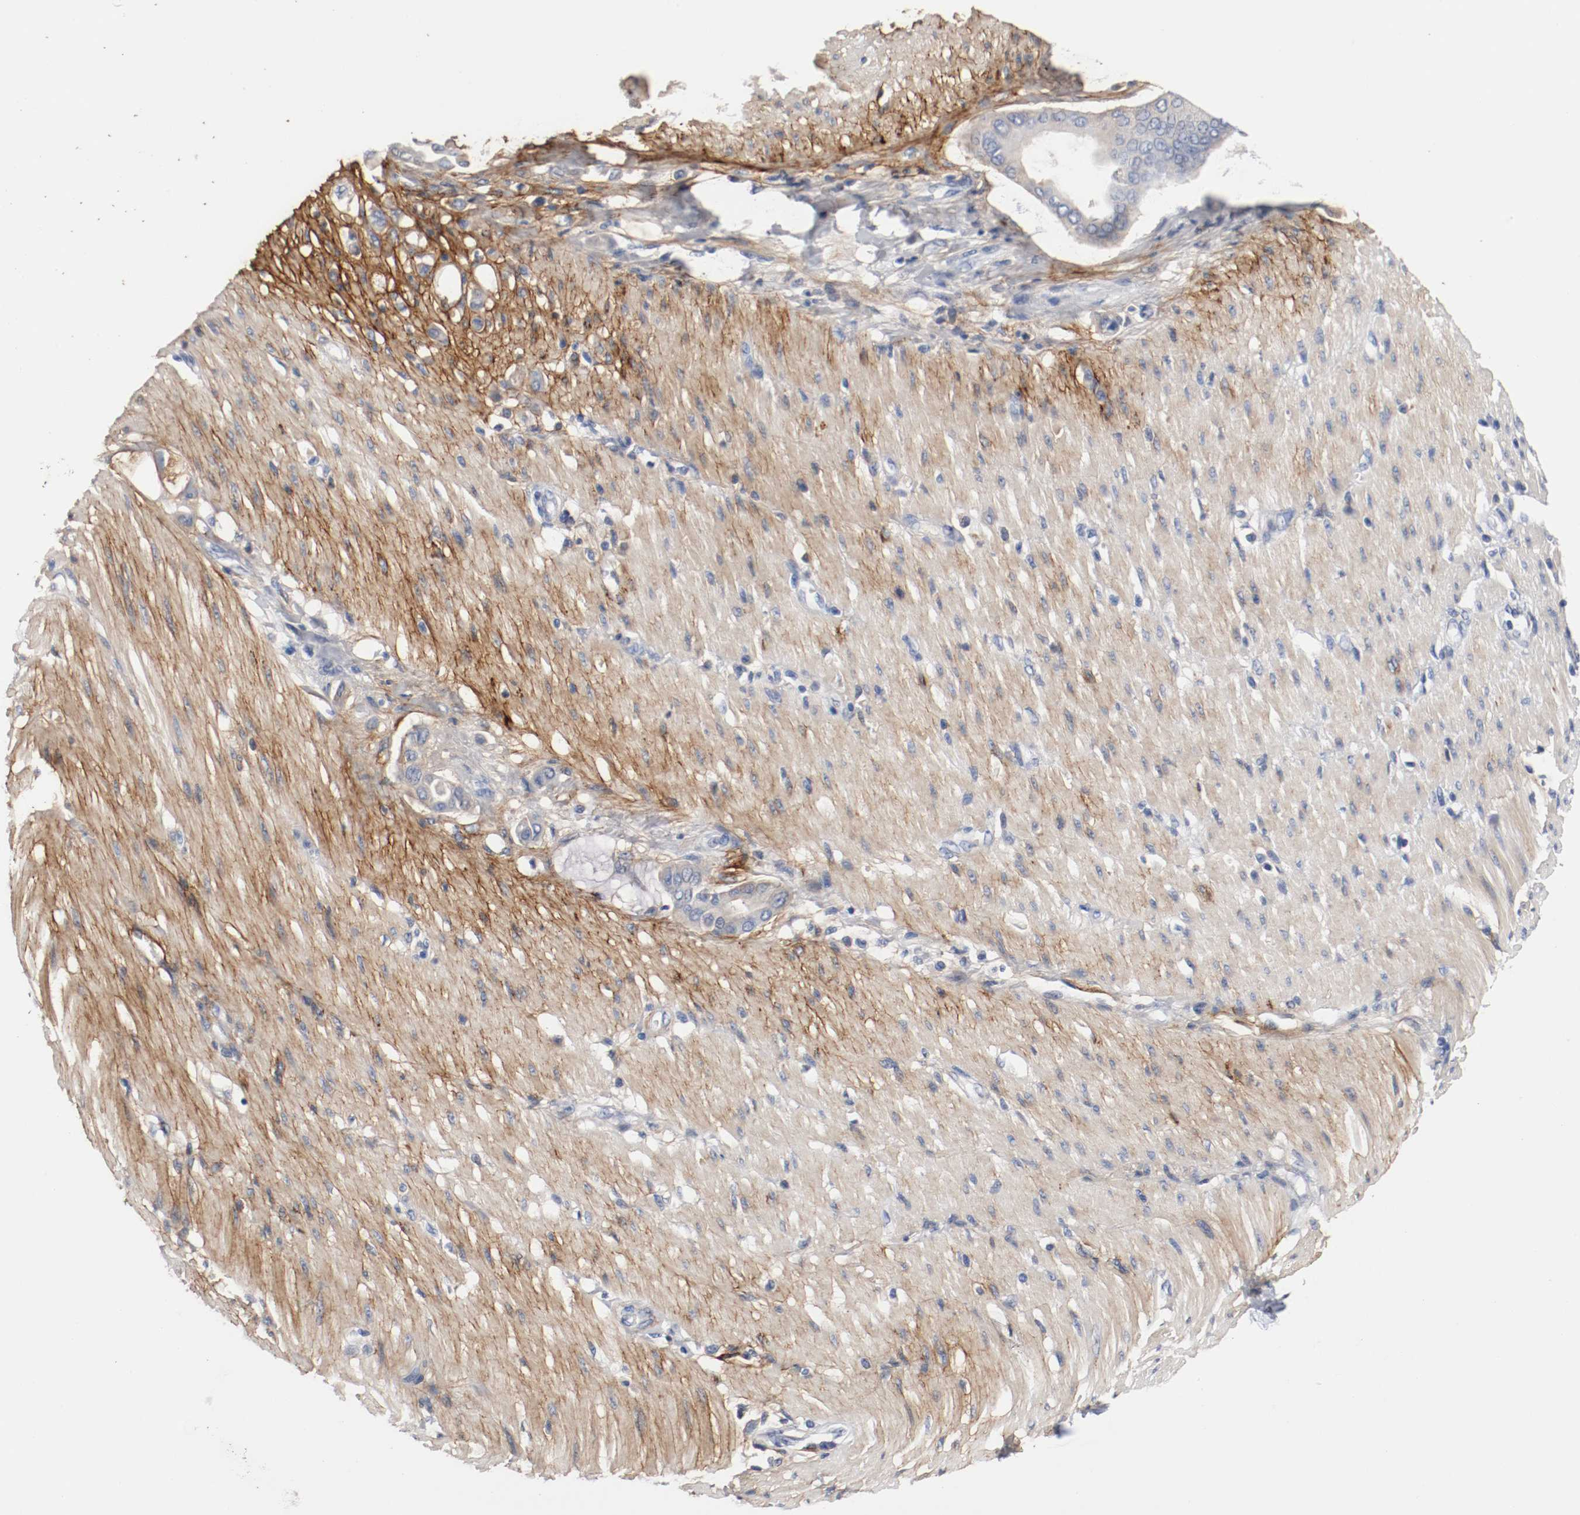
{"staining": {"intensity": "moderate", "quantity": "25%-75%", "location": "cytoplasmic/membranous"}, "tissue": "pancreatic cancer", "cell_type": "Tumor cells", "image_type": "cancer", "snomed": [{"axis": "morphology", "description": "Adenocarcinoma, NOS"}, {"axis": "morphology", "description": "Adenocarcinoma, metastatic, NOS"}, {"axis": "topography", "description": "Lymph node"}, {"axis": "topography", "description": "Pancreas"}, {"axis": "topography", "description": "Duodenum"}], "caption": "Human pancreatic cancer (metastatic adenocarcinoma) stained for a protein (brown) shows moderate cytoplasmic/membranous positive staining in about 25%-75% of tumor cells.", "gene": "TNC", "patient": {"sex": "female", "age": 64}}